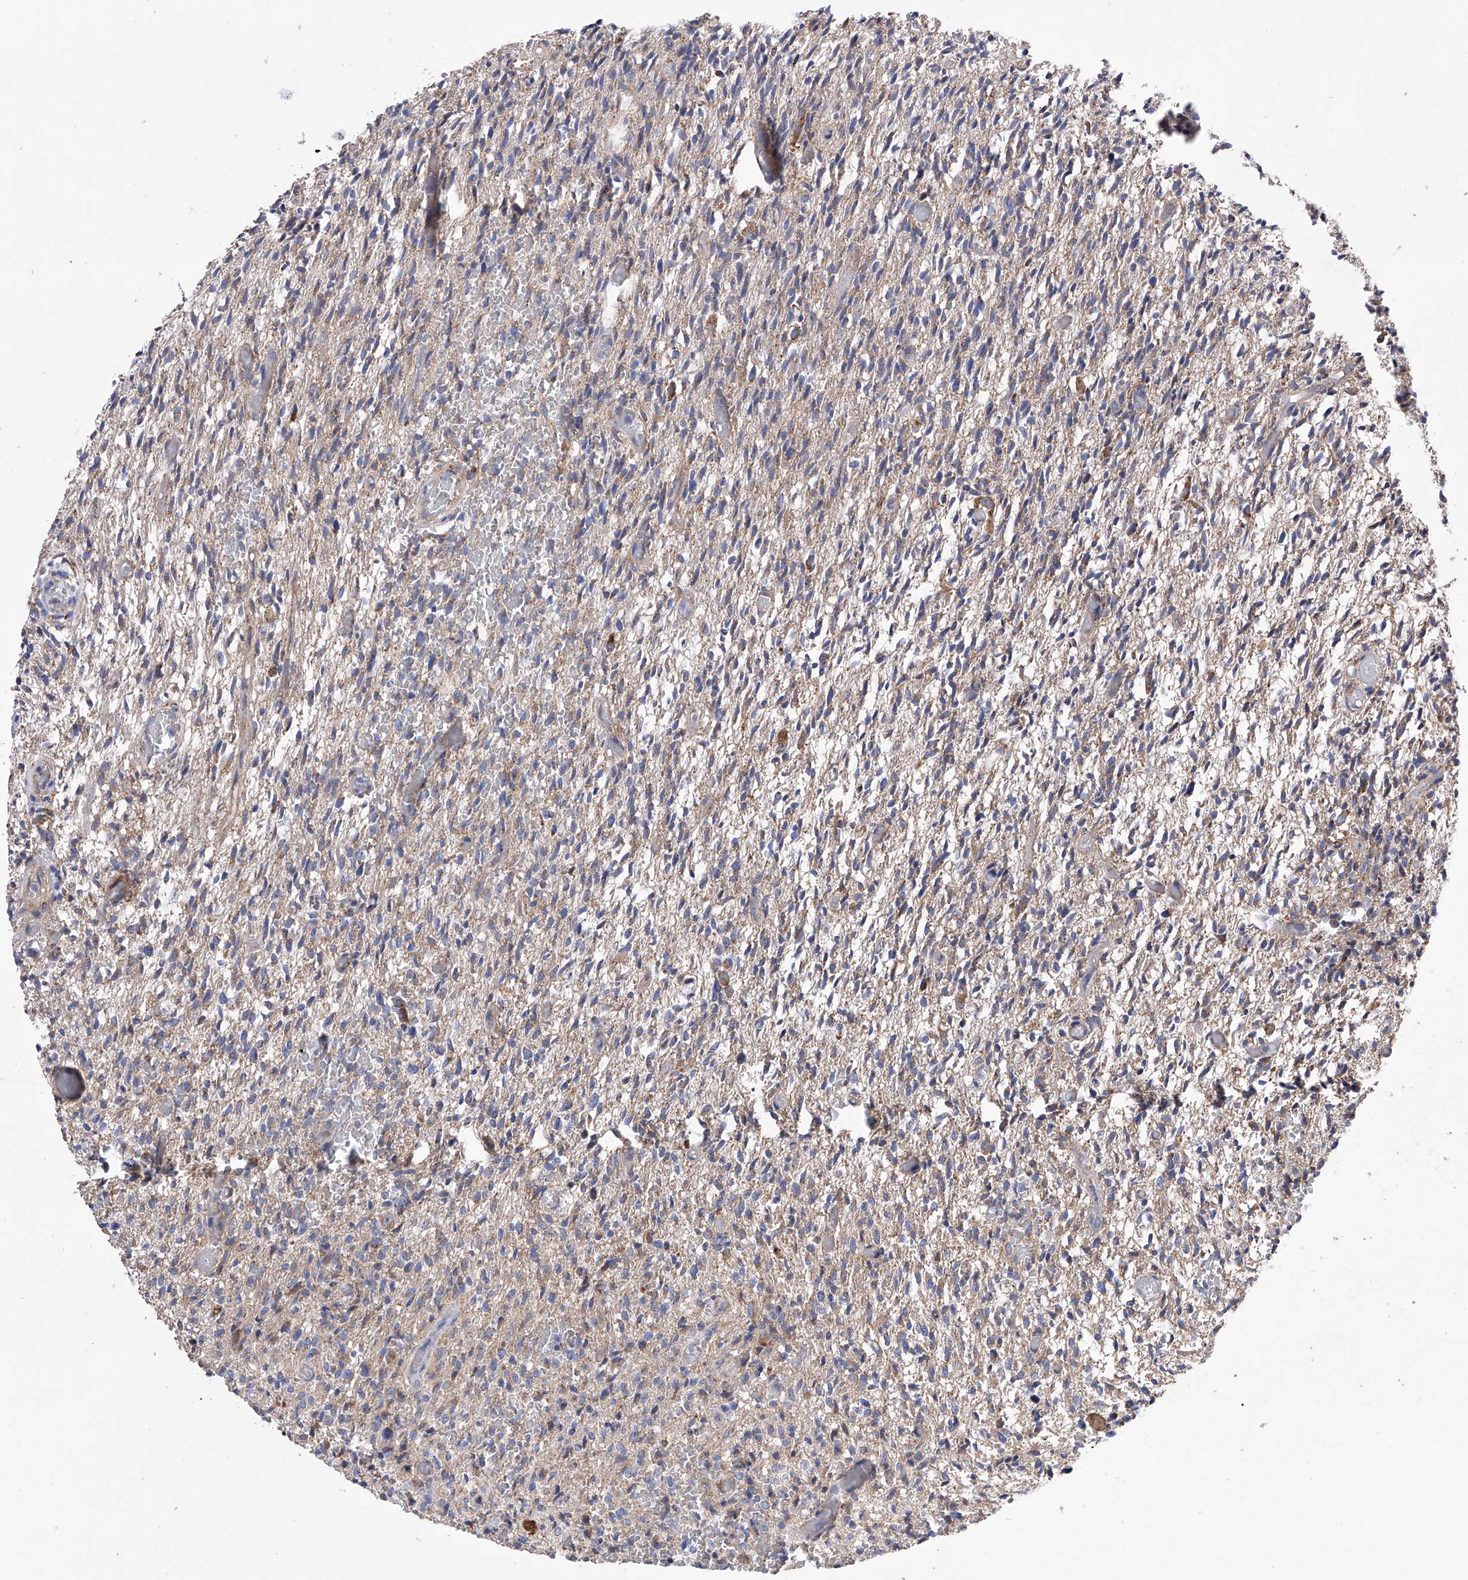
{"staining": {"intensity": "weak", "quantity": "25%-75%", "location": "cytoplasmic/membranous"}, "tissue": "glioma", "cell_type": "Tumor cells", "image_type": "cancer", "snomed": [{"axis": "morphology", "description": "Glioma, malignant, High grade"}, {"axis": "topography", "description": "Brain"}], "caption": "About 25%-75% of tumor cells in human malignant glioma (high-grade) display weak cytoplasmic/membranous protein staining as visualized by brown immunohistochemical staining.", "gene": "EFCAB2", "patient": {"sex": "female", "age": 57}}